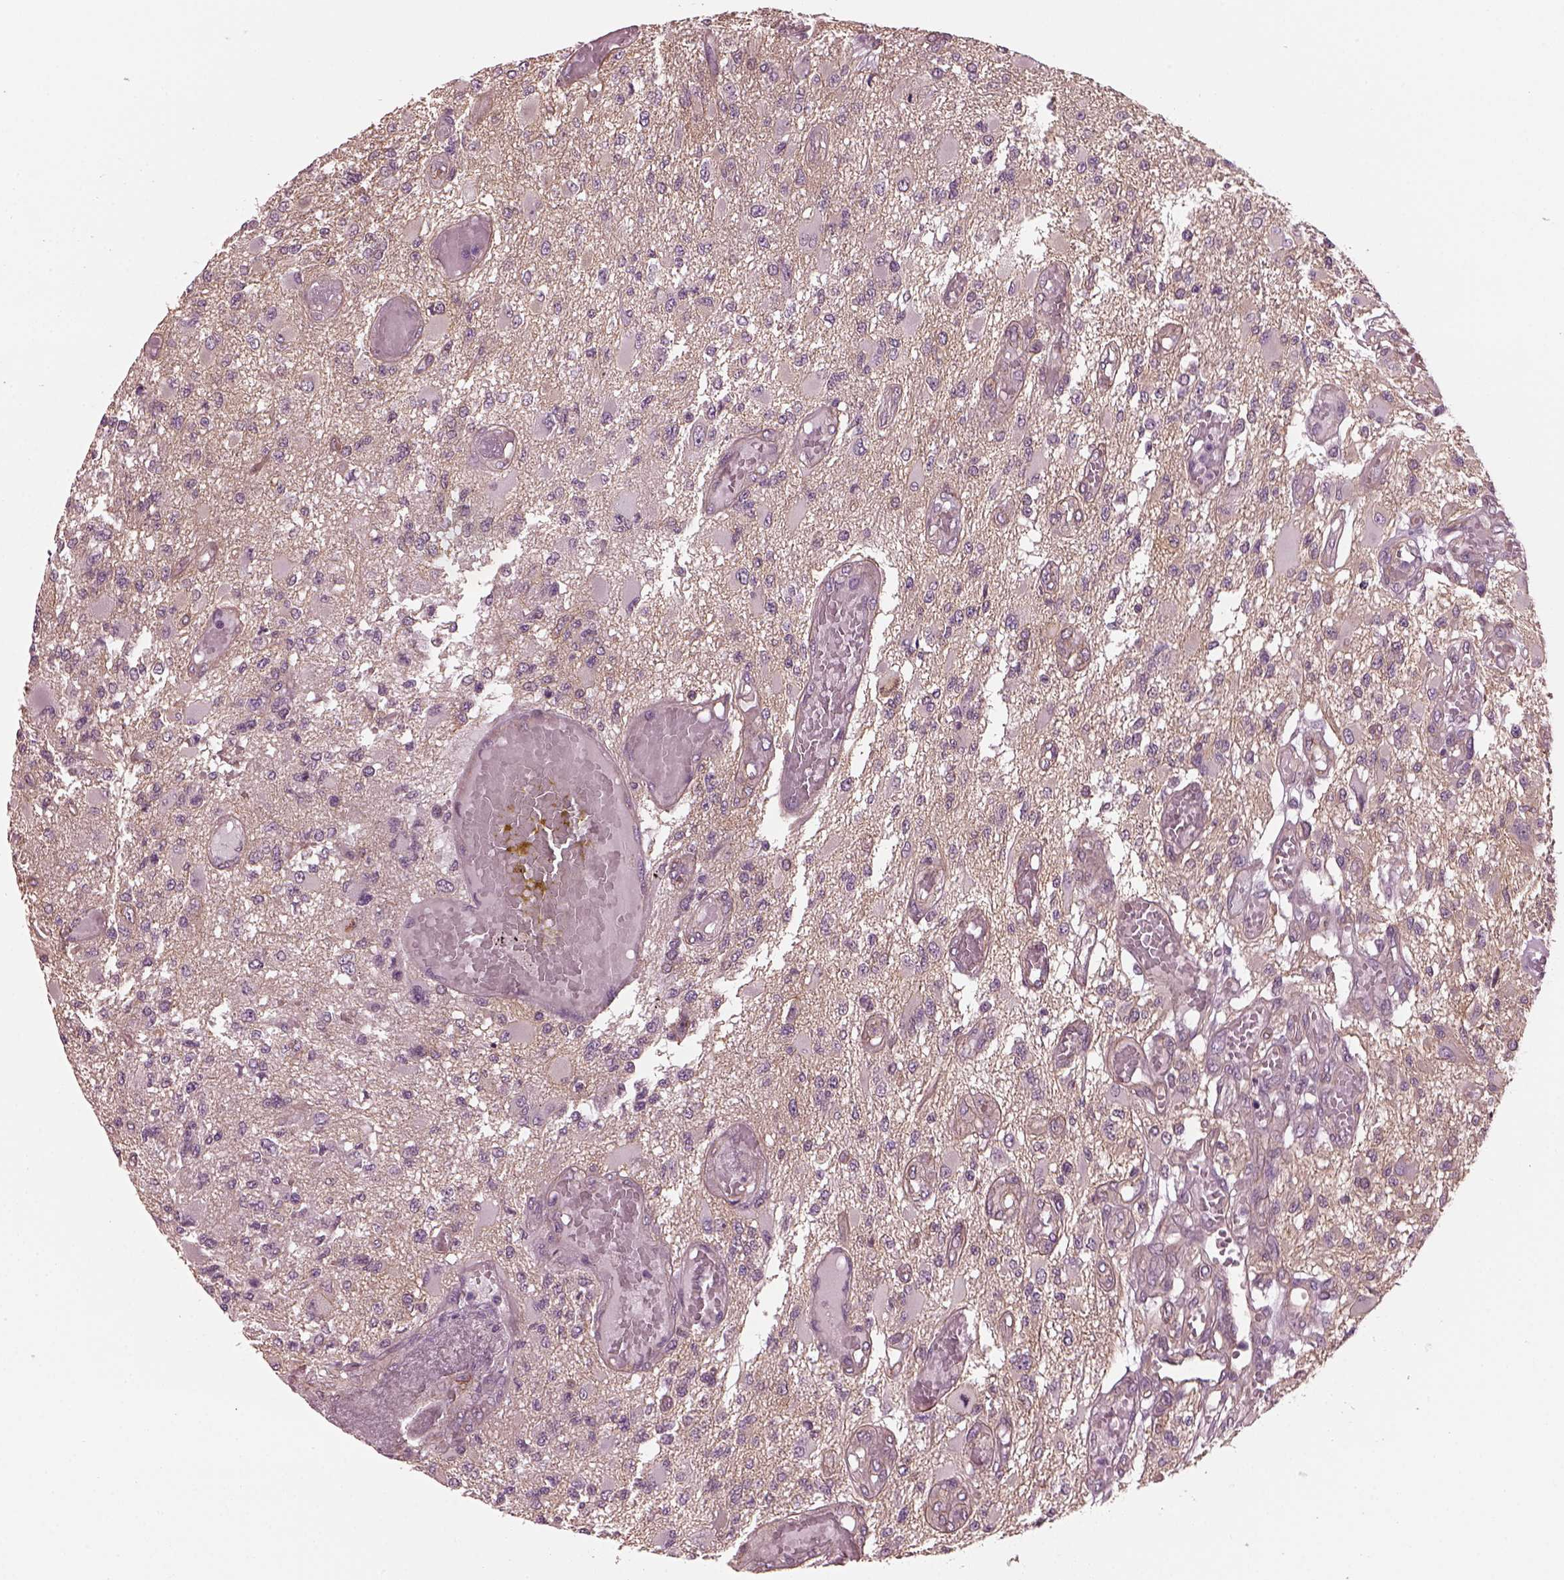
{"staining": {"intensity": "negative", "quantity": "none", "location": "none"}, "tissue": "glioma", "cell_type": "Tumor cells", "image_type": "cancer", "snomed": [{"axis": "morphology", "description": "Glioma, malignant, High grade"}, {"axis": "topography", "description": "Brain"}], "caption": "Glioma stained for a protein using immunohistochemistry (IHC) displays no positivity tumor cells.", "gene": "ODAD1", "patient": {"sex": "female", "age": 63}}